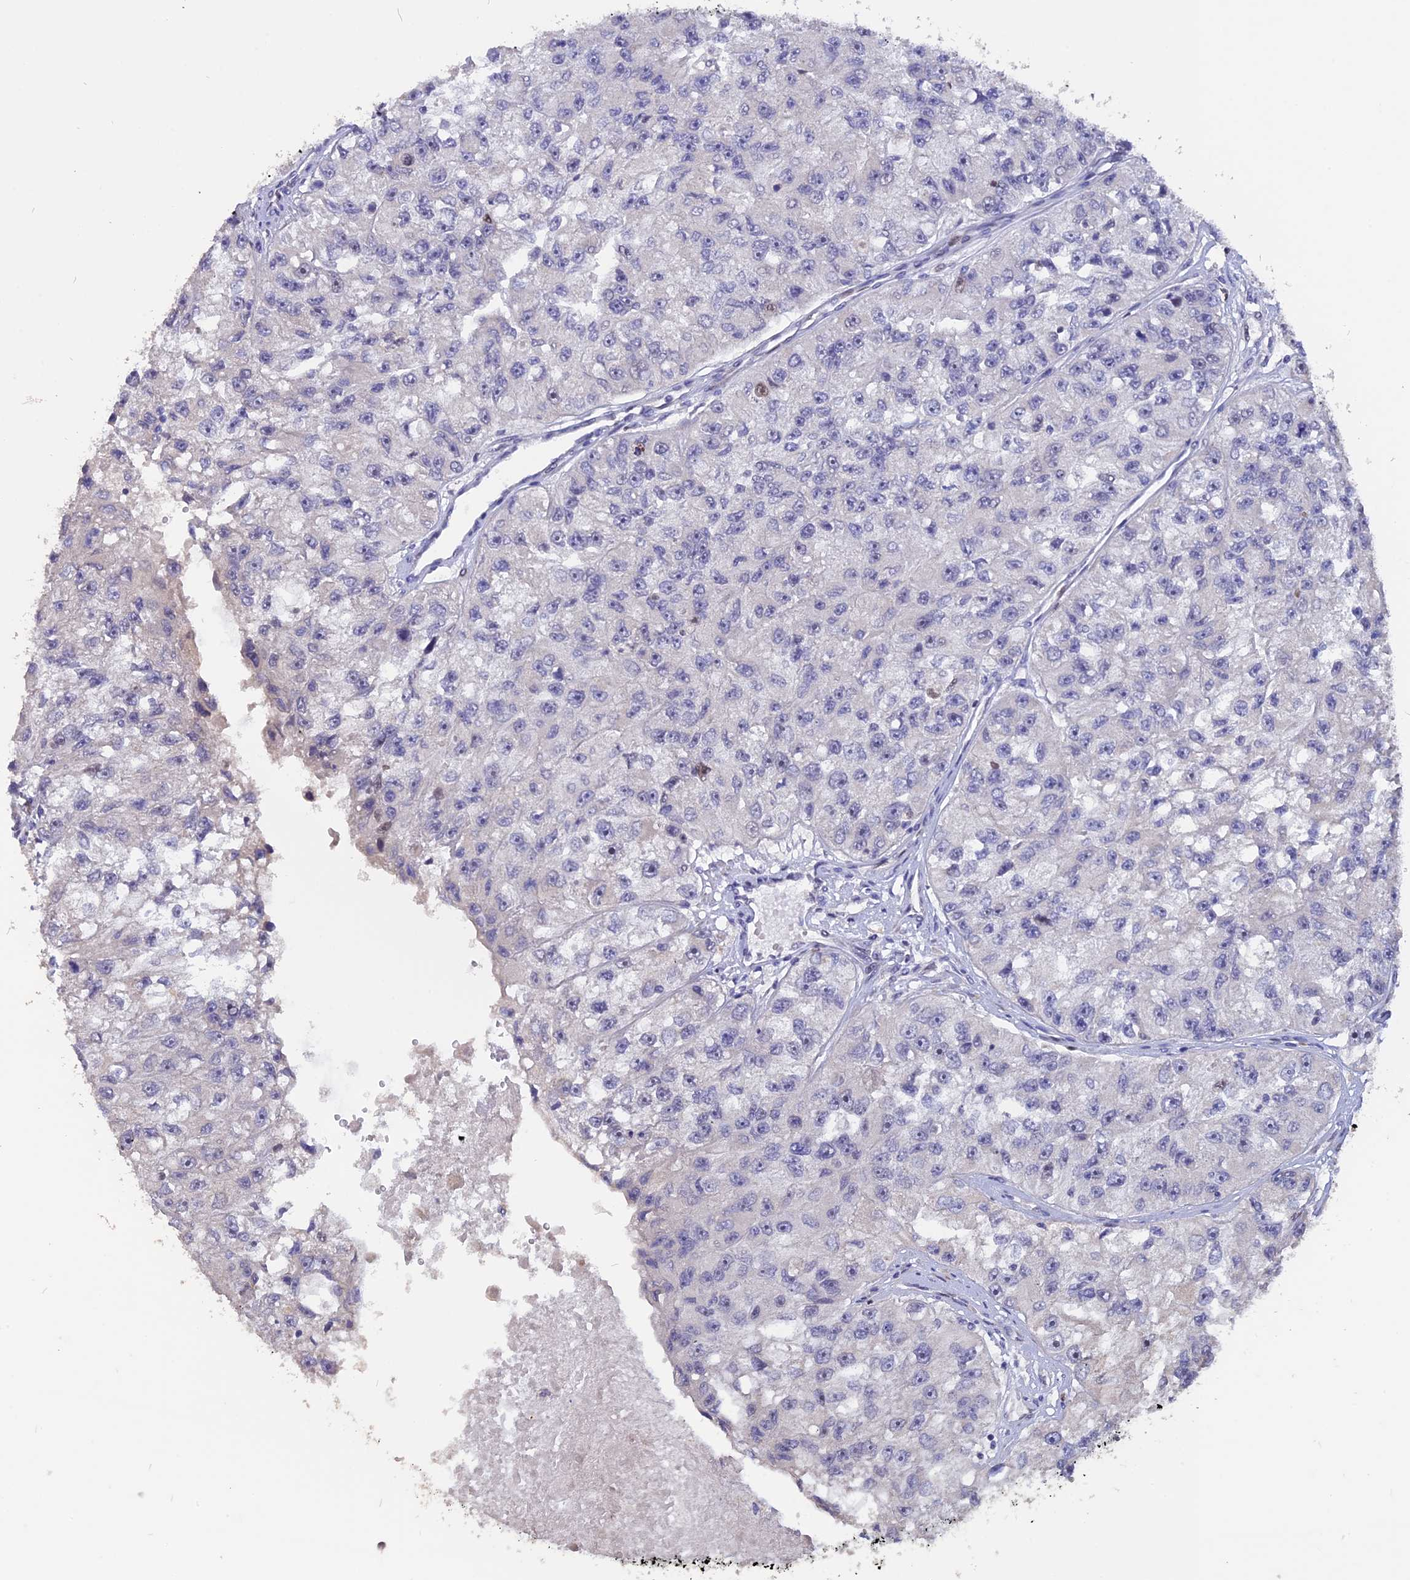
{"staining": {"intensity": "negative", "quantity": "none", "location": "none"}, "tissue": "renal cancer", "cell_type": "Tumor cells", "image_type": "cancer", "snomed": [{"axis": "morphology", "description": "Adenocarcinoma, NOS"}, {"axis": "topography", "description": "Kidney"}], "caption": "An immunohistochemistry (IHC) photomicrograph of renal adenocarcinoma is shown. There is no staining in tumor cells of renal adenocarcinoma.", "gene": "TMEM263", "patient": {"sex": "male", "age": 63}}